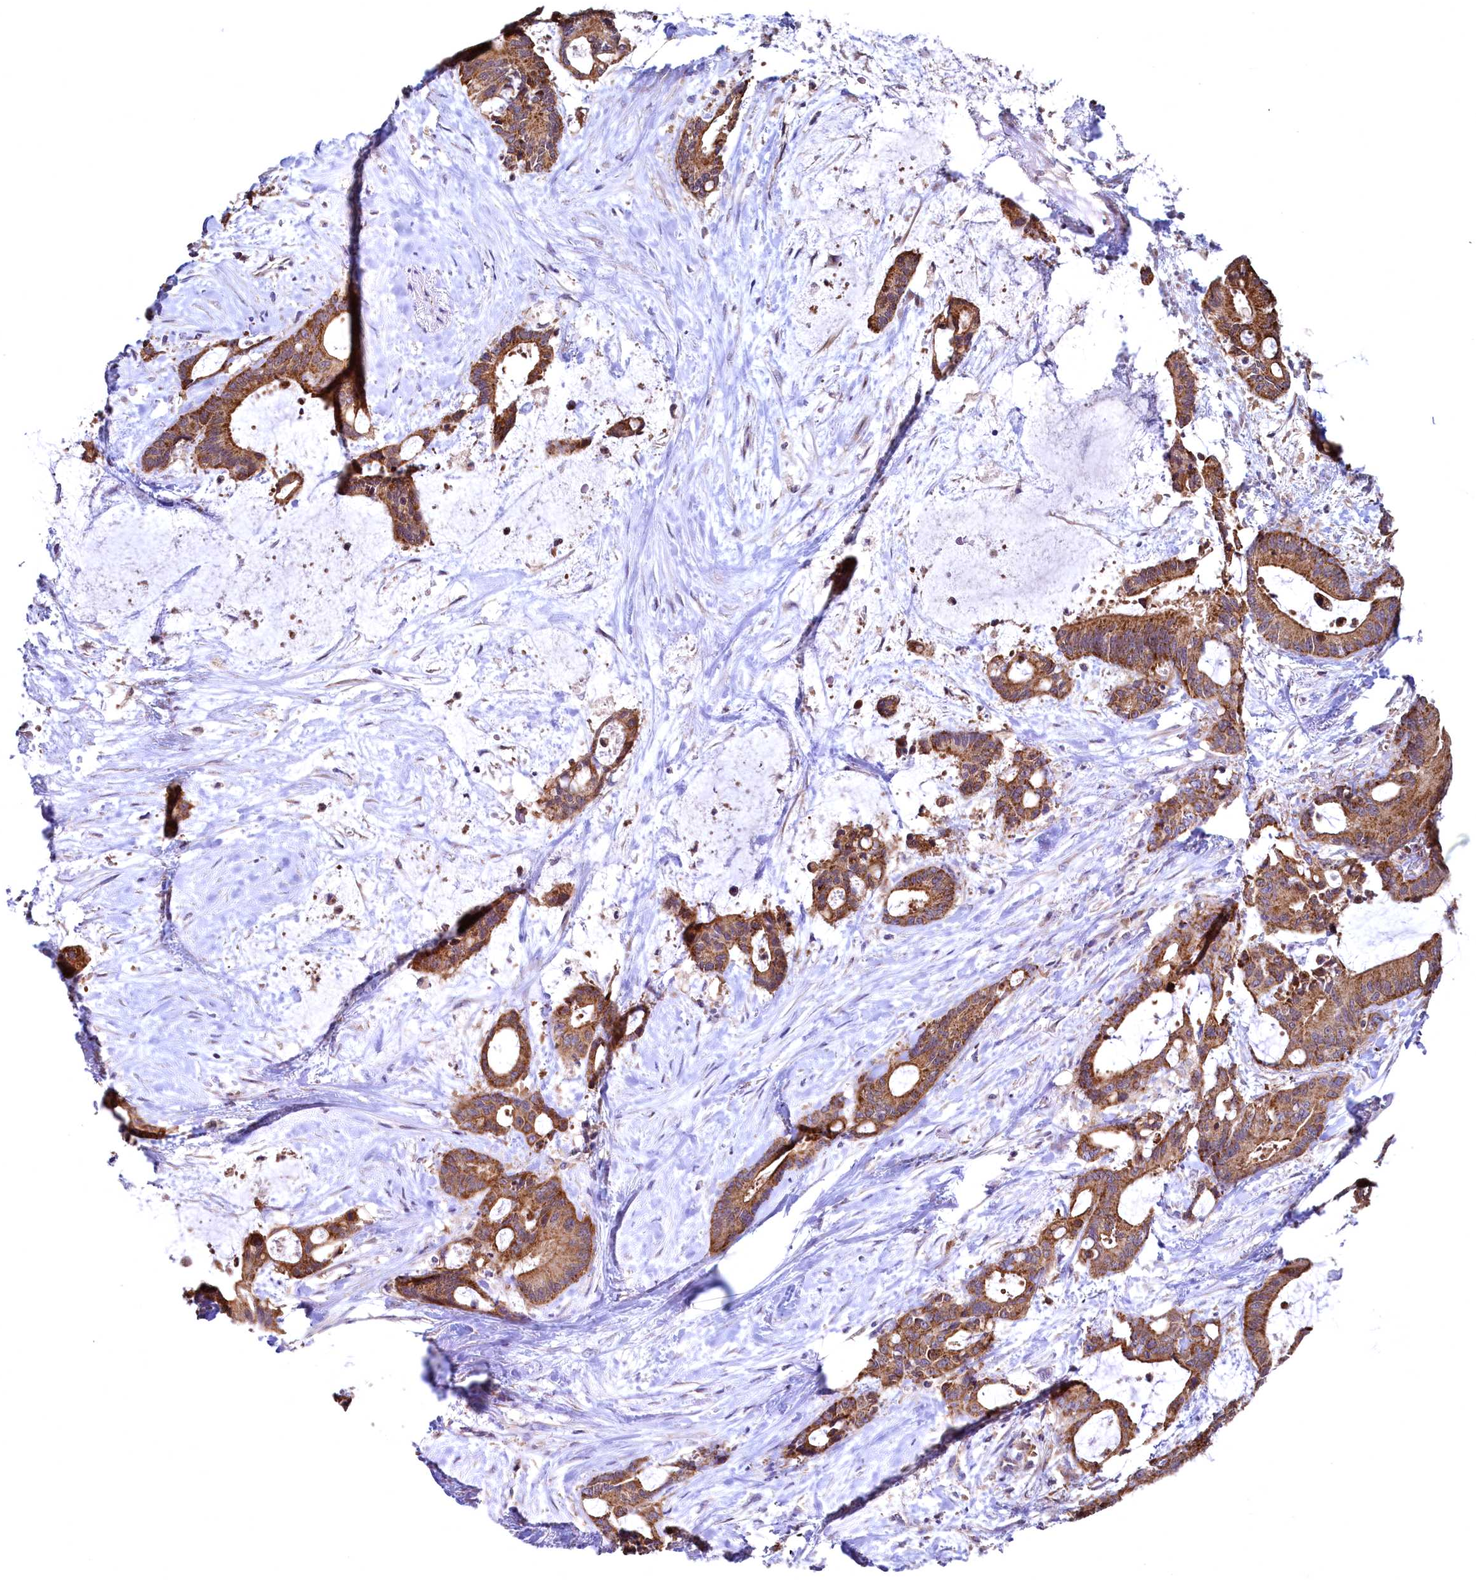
{"staining": {"intensity": "strong", "quantity": ">75%", "location": "cytoplasmic/membranous"}, "tissue": "liver cancer", "cell_type": "Tumor cells", "image_type": "cancer", "snomed": [{"axis": "morphology", "description": "Normal tissue, NOS"}, {"axis": "morphology", "description": "Cholangiocarcinoma"}, {"axis": "topography", "description": "Liver"}, {"axis": "topography", "description": "Peripheral nerve tissue"}], "caption": "This is an image of IHC staining of liver cholangiocarcinoma, which shows strong staining in the cytoplasmic/membranous of tumor cells.", "gene": "MRPL57", "patient": {"sex": "female", "age": 73}}